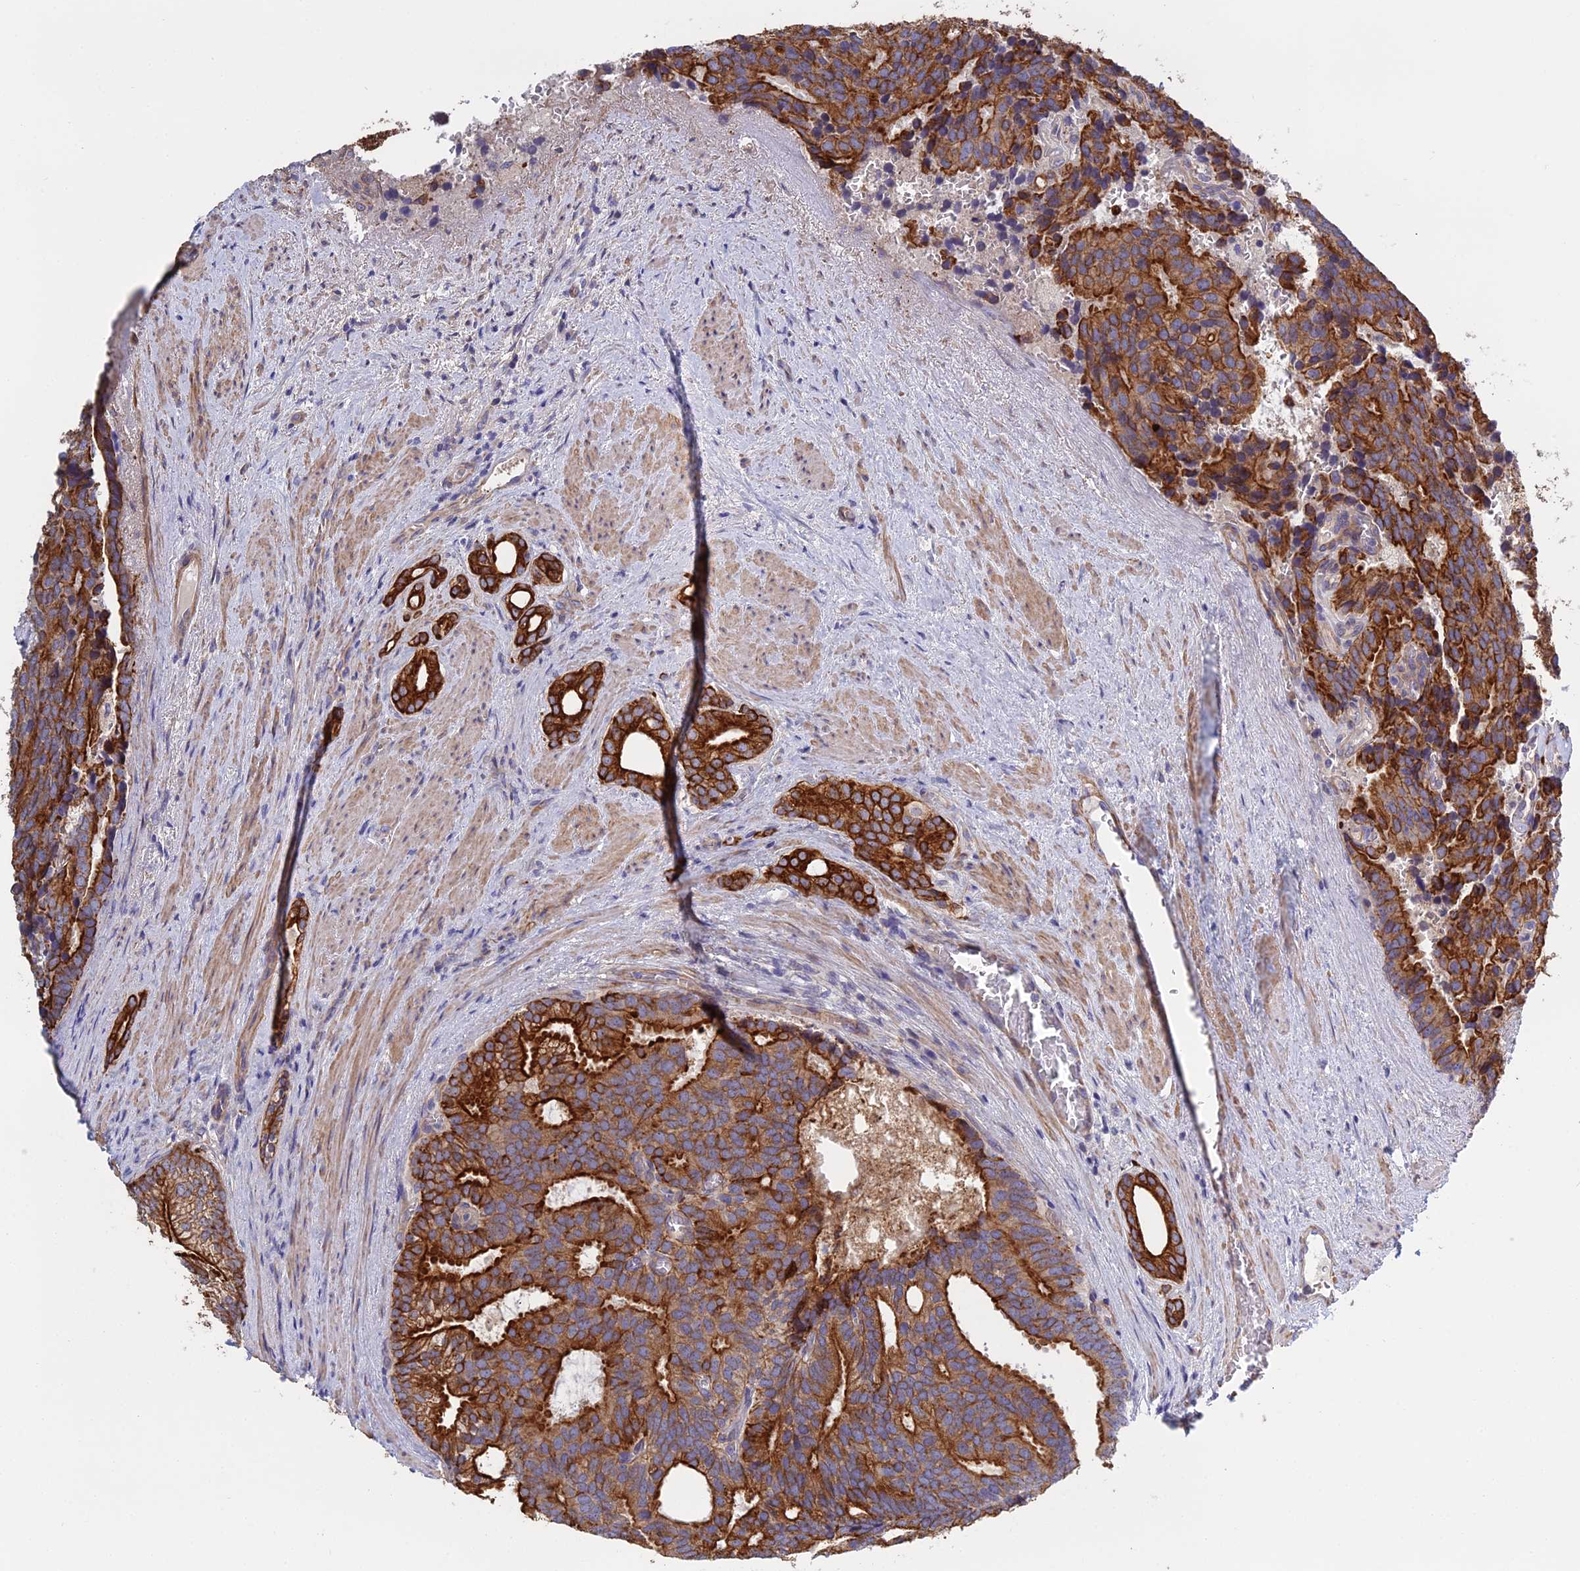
{"staining": {"intensity": "strong", "quantity": ">75%", "location": "cytoplasmic/membranous"}, "tissue": "prostate cancer", "cell_type": "Tumor cells", "image_type": "cancer", "snomed": [{"axis": "morphology", "description": "Adenocarcinoma, Low grade"}, {"axis": "topography", "description": "Prostate"}], "caption": "There is high levels of strong cytoplasmic/membranous staining in tumor cells of prostate cancer, as demonstrated by immunohistochemical staining (brown color).", "gene": "LZTS2", "patient": {"sex": "male", "age": 71}}